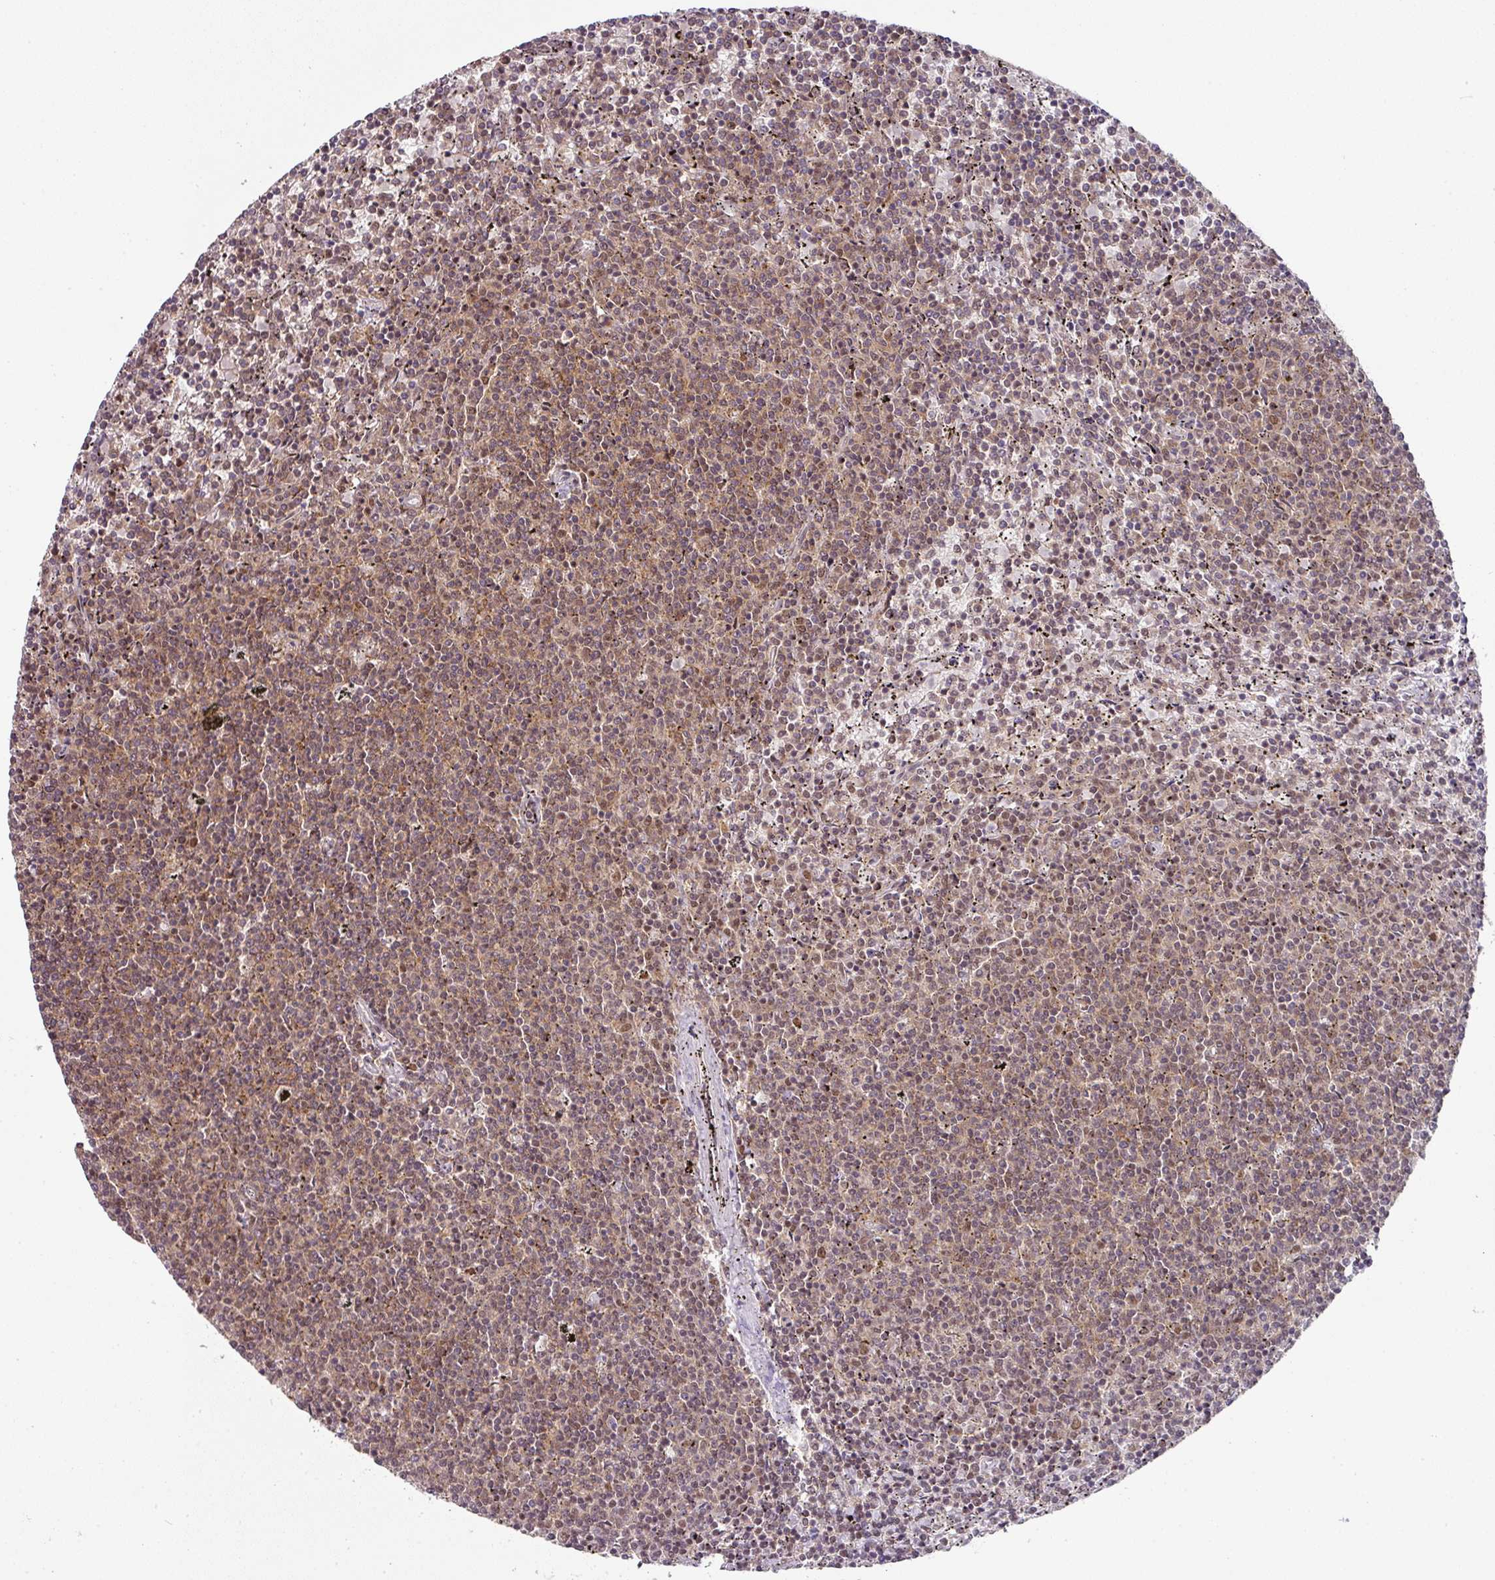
{"staining": {"intensity": "weak", "quantity": "25%-75%", "location": "nuclear"}, "tissue": "lymphoma", "cell_type": "Tumor cells", "image_type": "cancer", "snomed": [{"axis": "morphology", "description": "Malignant lymphoma, non-Hodgkin's type, Low grade"}, {"axis": "topography", "description": "Spleen"}], "caption": "Protein analysis of lymphoma tissue reveals weak nuclear expression in about 25%-75% of tumor cells.", "gene": "NCOA5", "patient": {"sex": "female", "age": 50}}